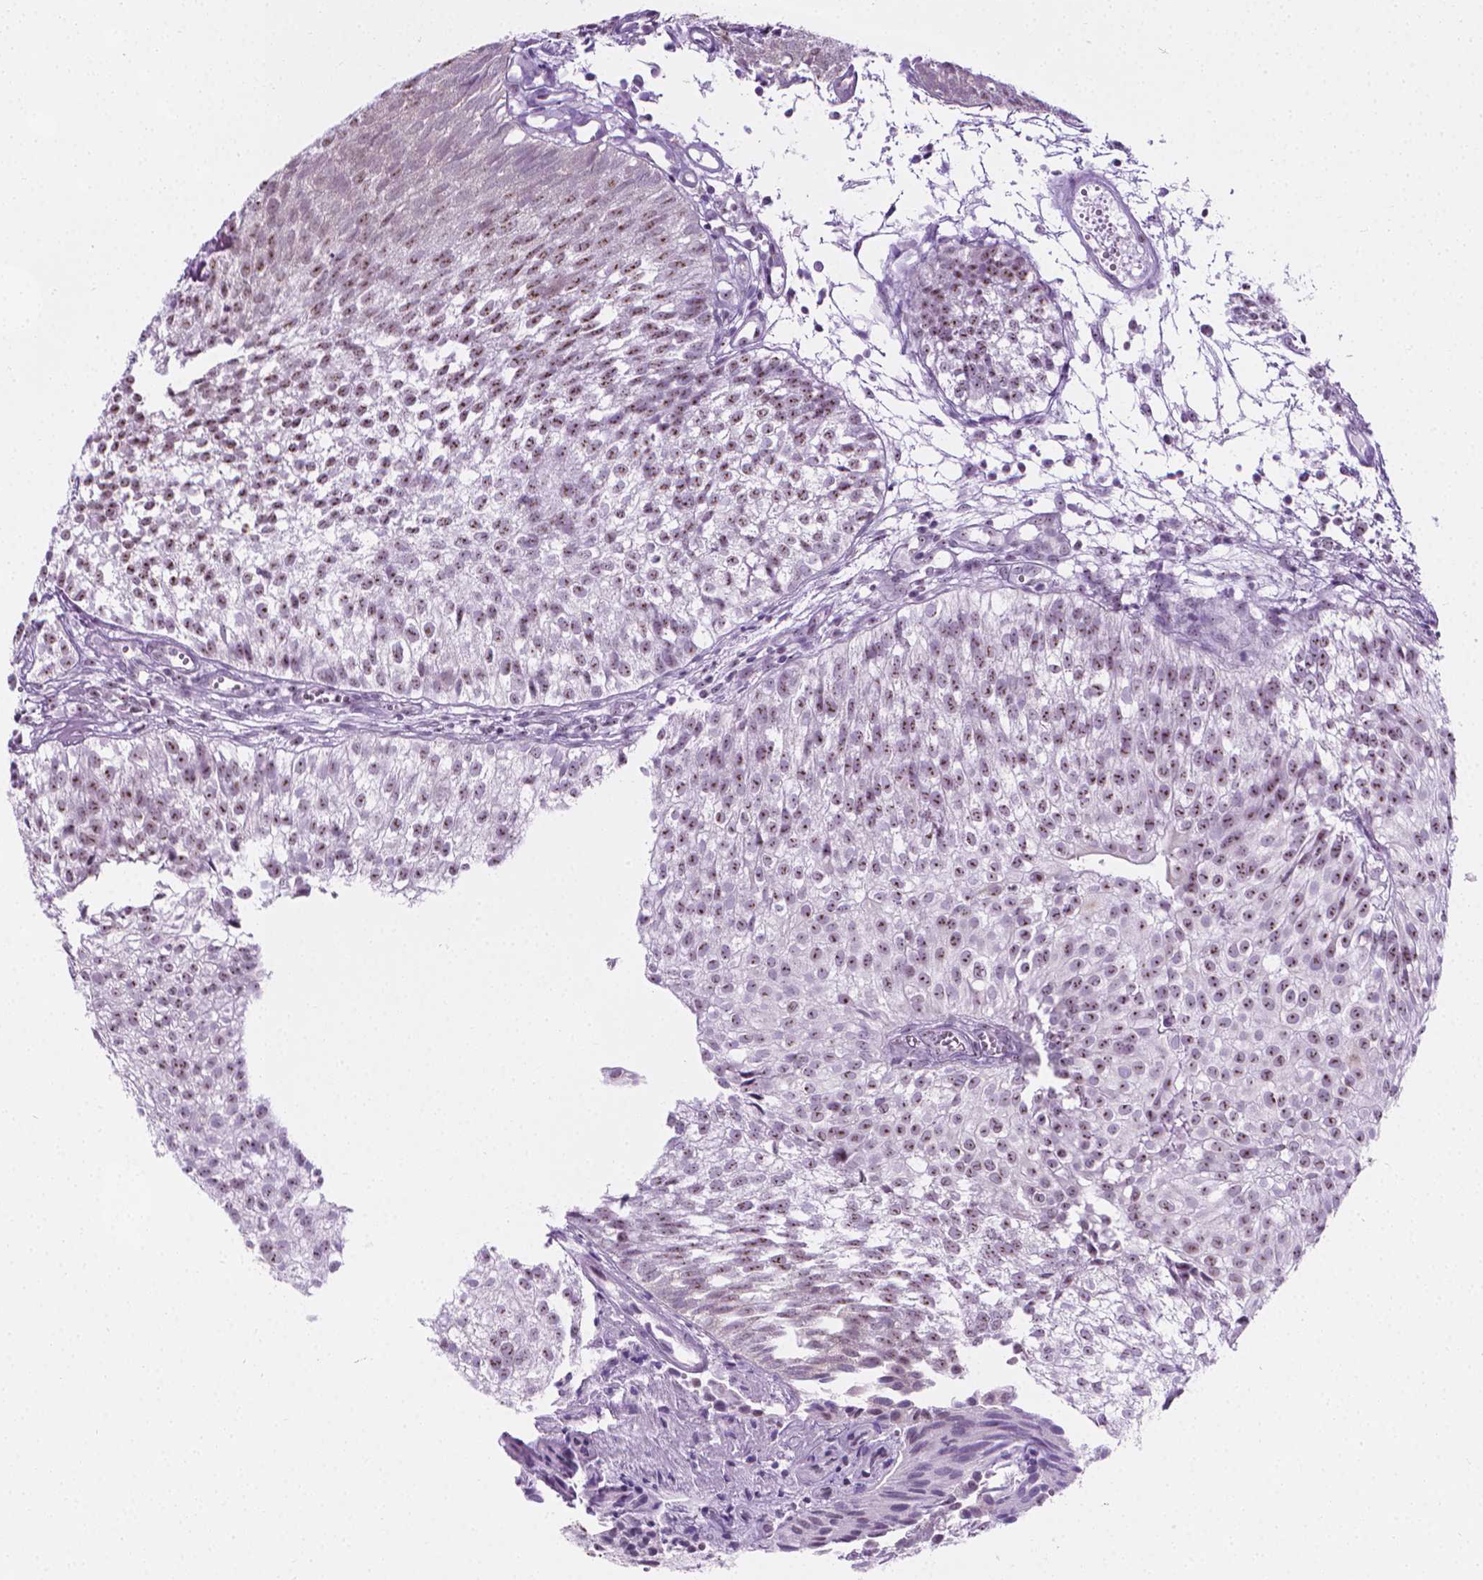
{"staining": {"intensity": "moderate", "quantity": ">75%", "location": "nuclear"}, "tissue": "urothelial cancer", "cell_type": "Tumor cells", "image_type": "cancer", "snomed": [{"axis": "morphology", "description": "Urothelial carcinoma, Low grade"}, {"axis": "topography", "description": "Urinary bladder"}], "caption": "IHC (DAB) staining of low-grade urothelial carcinoma shows moderate nuclear protein expression in about >75% of tumor cells.", "gene": "NOL7", "patient": {"sex": "male", "age": 70}}